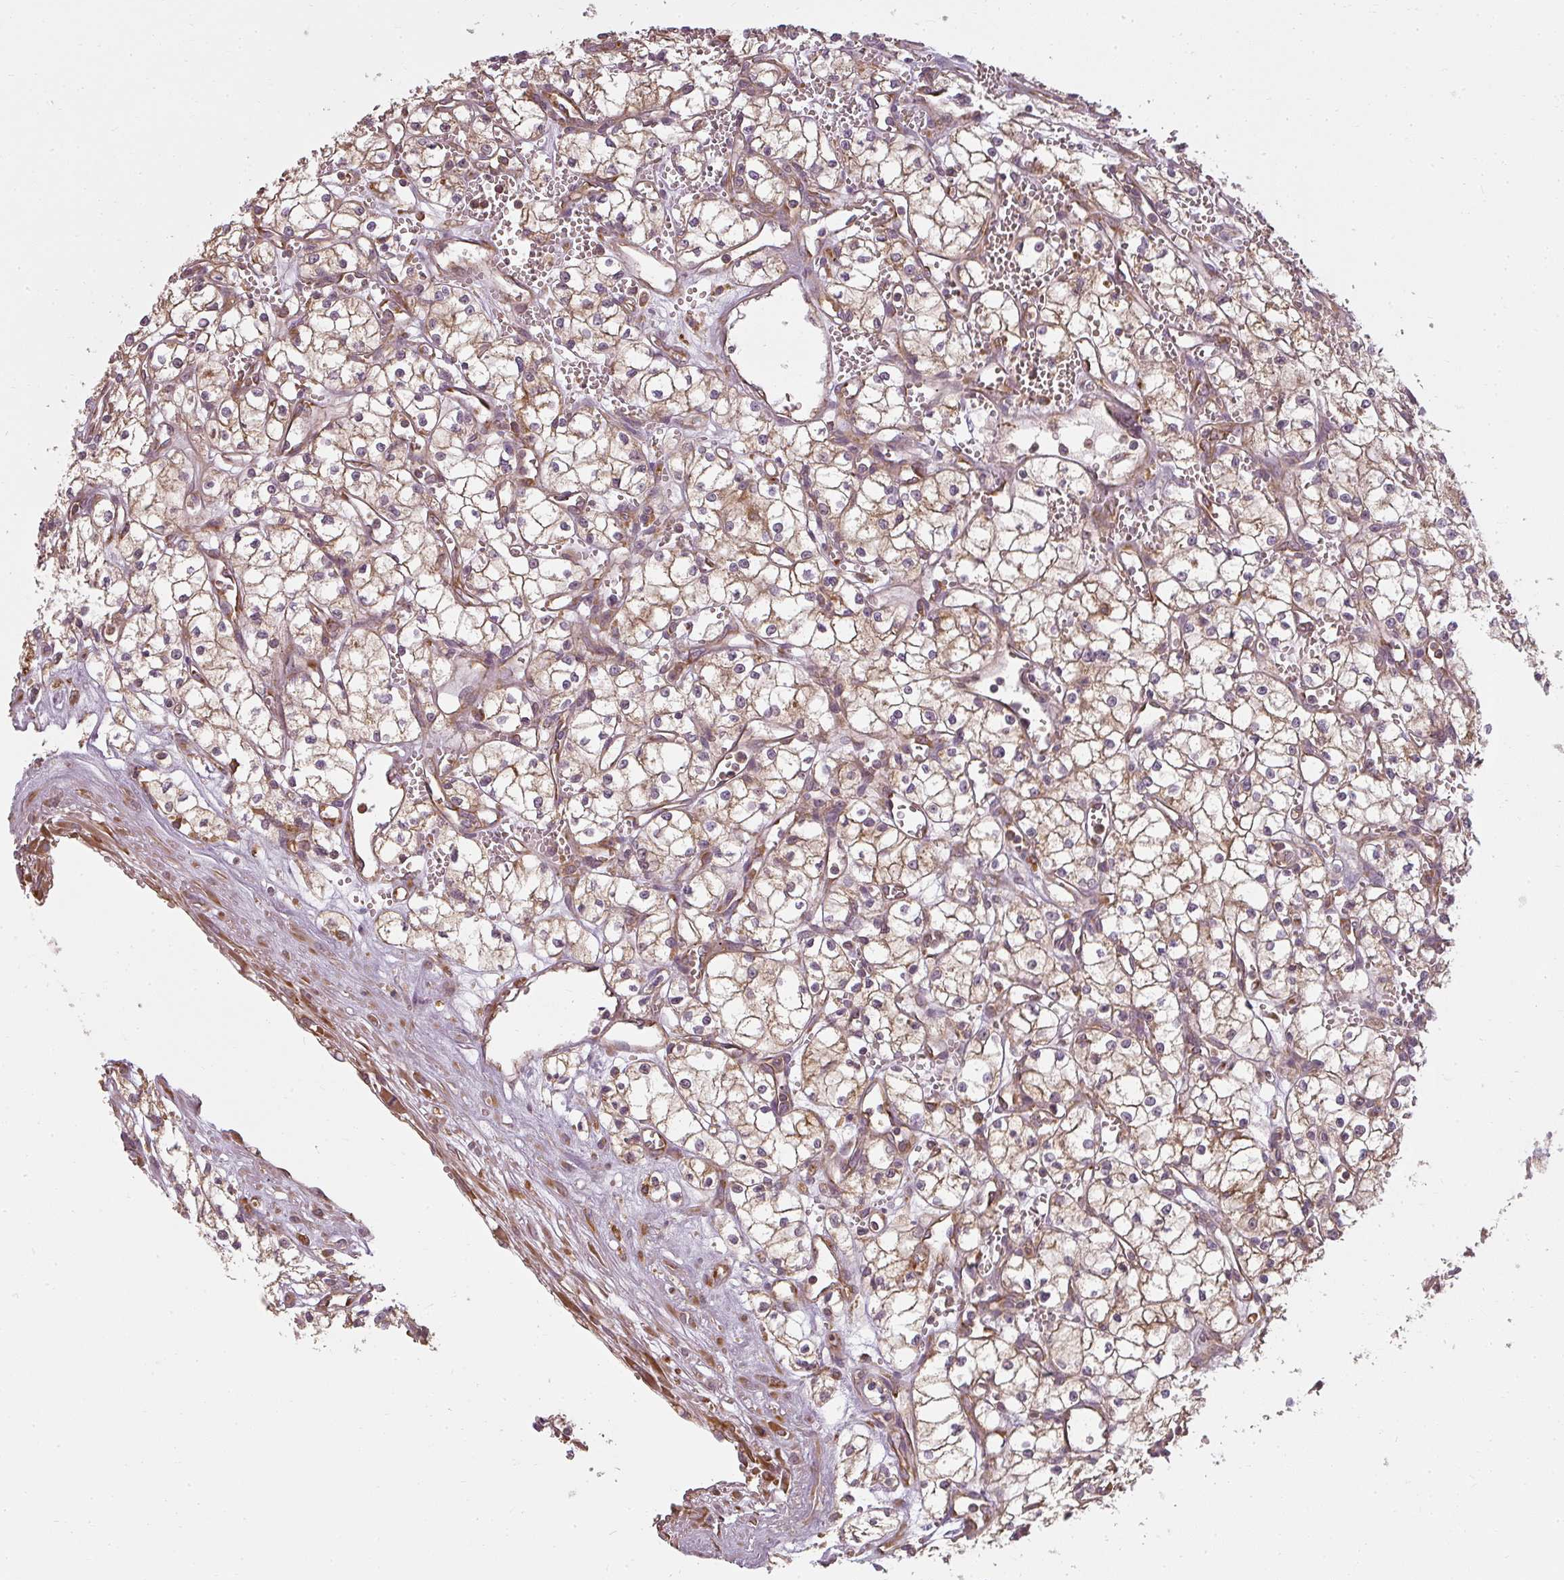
{"staining": {"intensity": "moderate", "quantity": ">75%", "location": "cytoplasmic/membranous"}, "tissue": "renal cancer", "cell_type": "Tumor cells", "image_type": "cancer", "snomed": [{"axis": "morphology", "description": "Adenocarcinoma, NOS"}, {"axis": "topography", "description": "Kidney"}], "caption": "Human renal cancer (adenocarcinoma) stained with a protein marker demonstrates moderate staining in tumor cells.", "gene": "RPL24", "patient": {"sex": "male", "age": 59}}